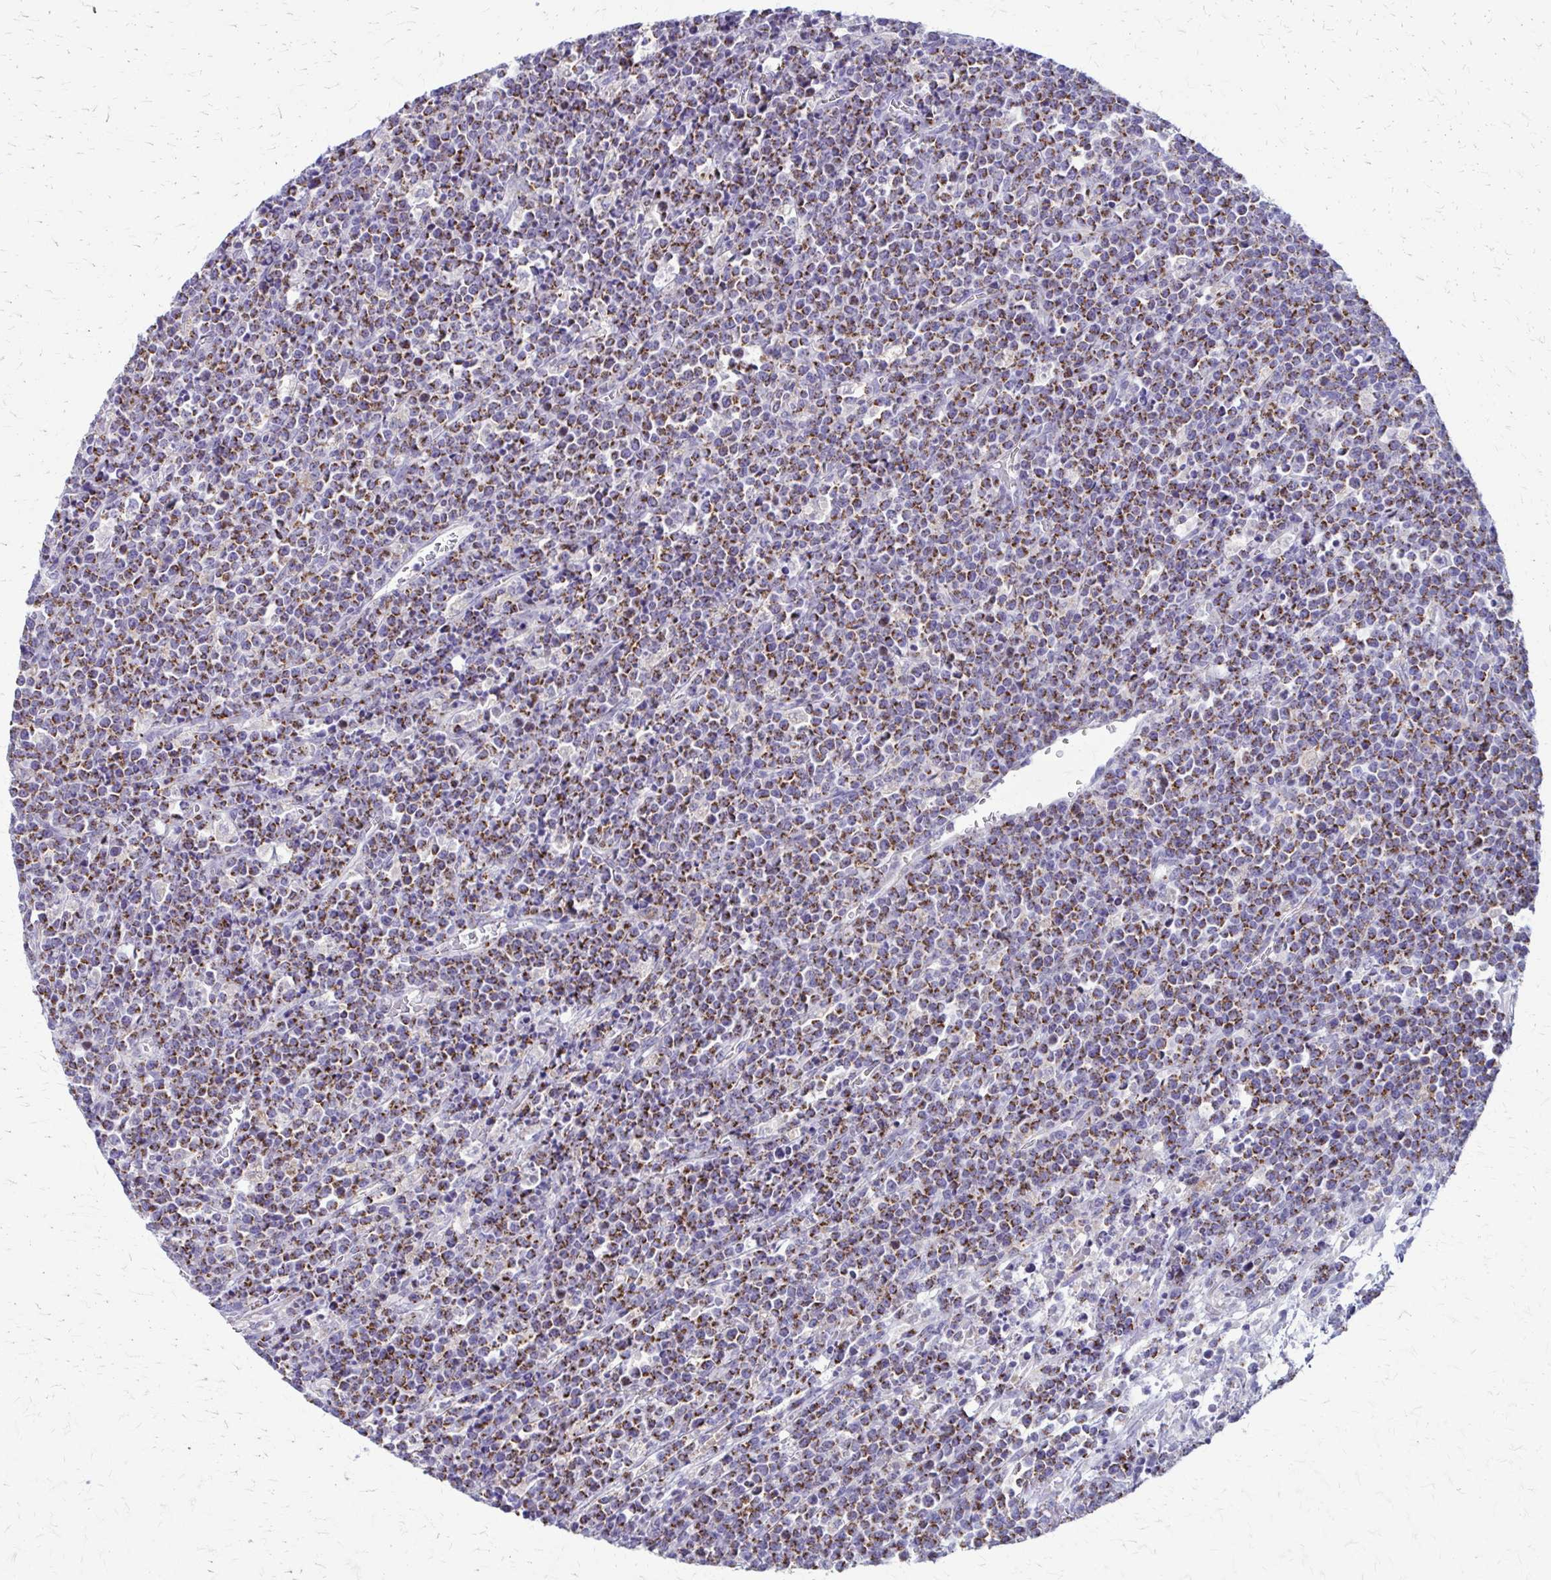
{"staining": {"intensity": "moderate", "quantity": ">75%", "location": "cytoplasmic/membranous"}, "tissue": "lymphoma", "cell_type": "Tumor cells", "image_type": "cancer", "snomed": [{"axis": "morphology", "description": "Malignant lymphoma, non-Hodgkin's type, High grade"}, {"axis": "topography", "description": "Ovary"}], "caption": "Human high-grade malignant lymphoma, non-Hodgkin's type stained with a brown dye exhibits moderate cytoplasmic/membranous positive staining in approximately >75% of tumor cells.", "gene": "SAMD13", "patient": {"sex": "female", "age": 56}}